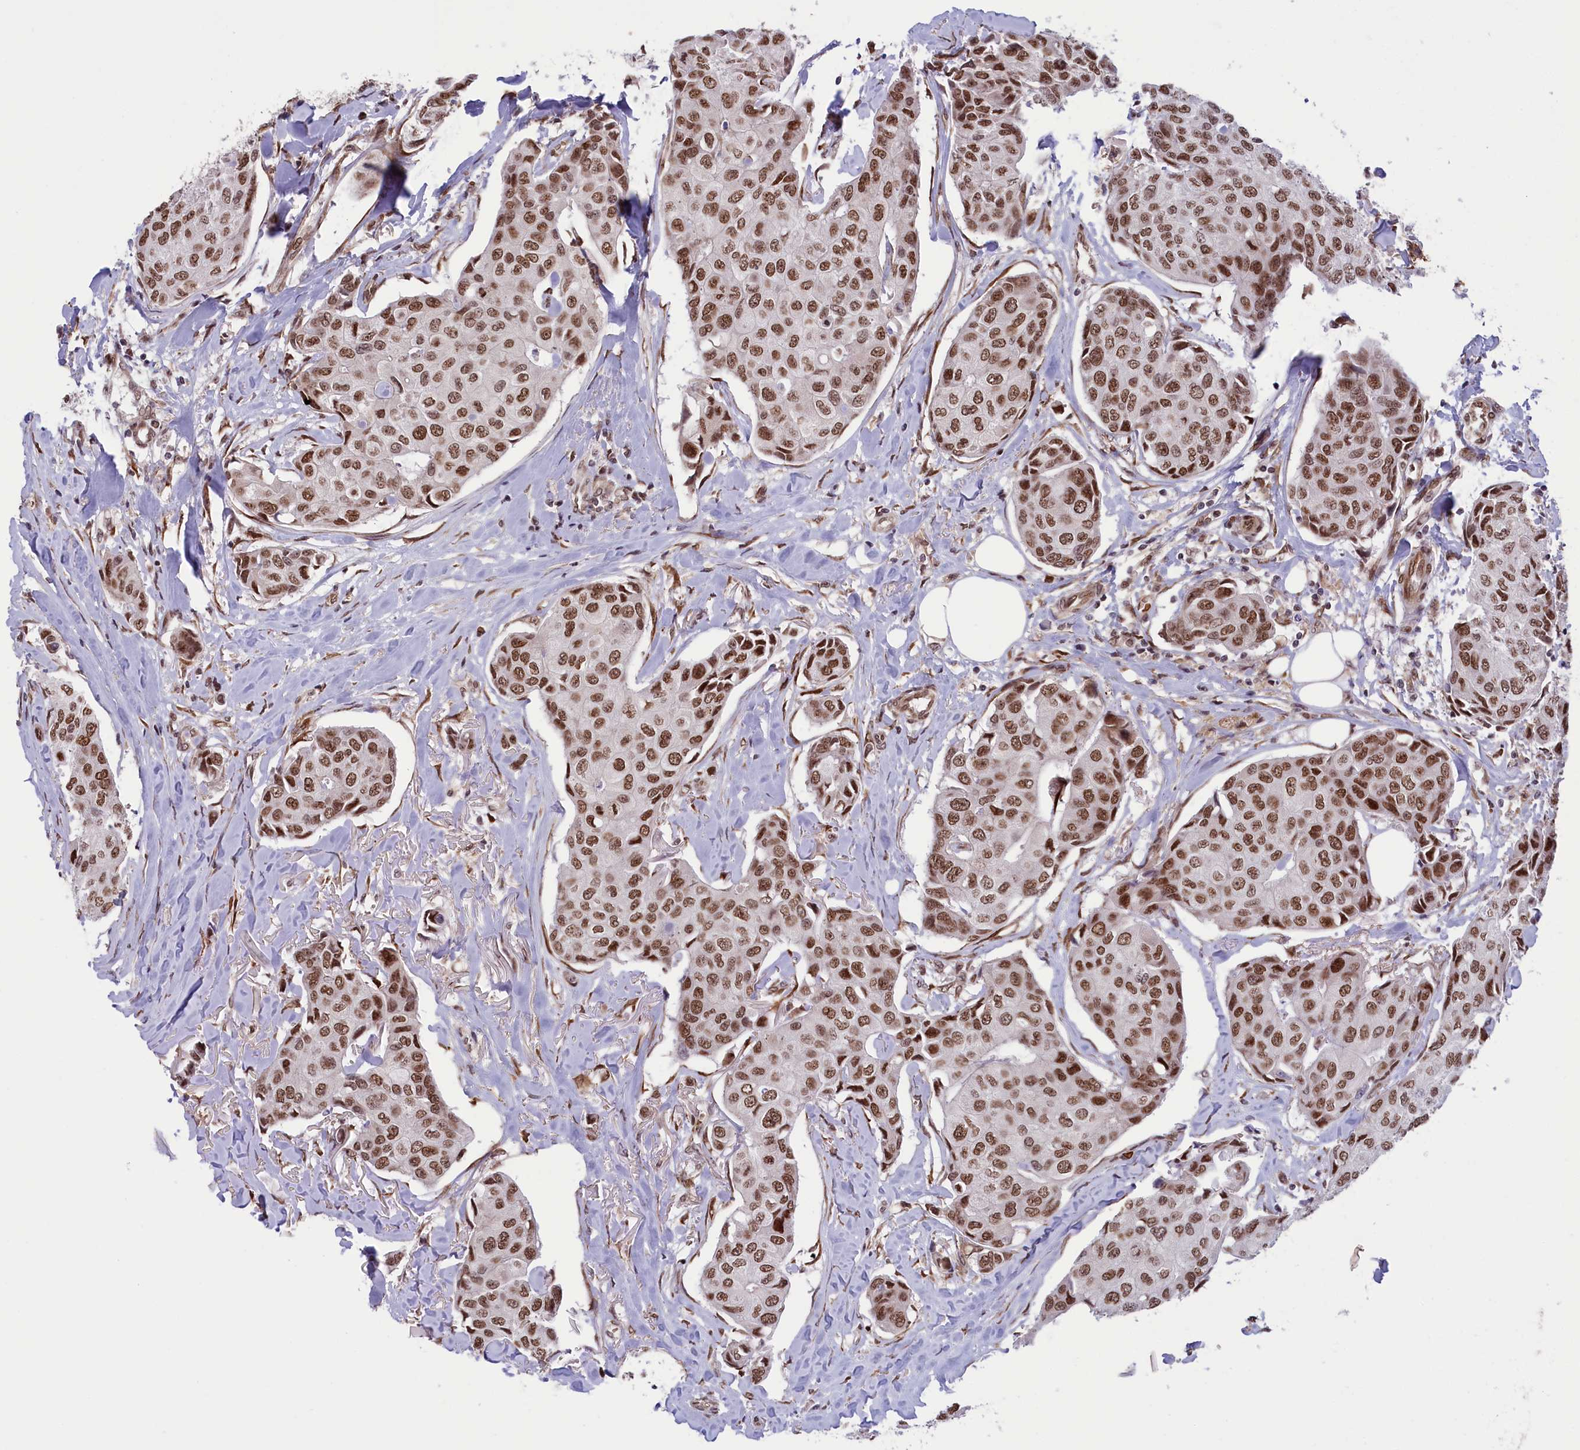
{"staining": {"intensity": "moderate", "quantity": ">75%", "location": "nuclear"}, "tissue": "breast cancer", "cell_type": "Tumor cells", "image_type": "cancer", "snomed": [{"axis": "morphology", "description": "Duct carcinoma"}, {"axis": "topography", "description": "Breast"}], "caption": "Immunohistochemistry micrograph of breast infiltrating ductal carcinoma stained for a protein (brown), which reveals medium levels of moderate nuclear positivity in approximately >75% of tumor cells.", "gene": "MPHOSPH8", "patient": {"sex": "female", "age": 80}}